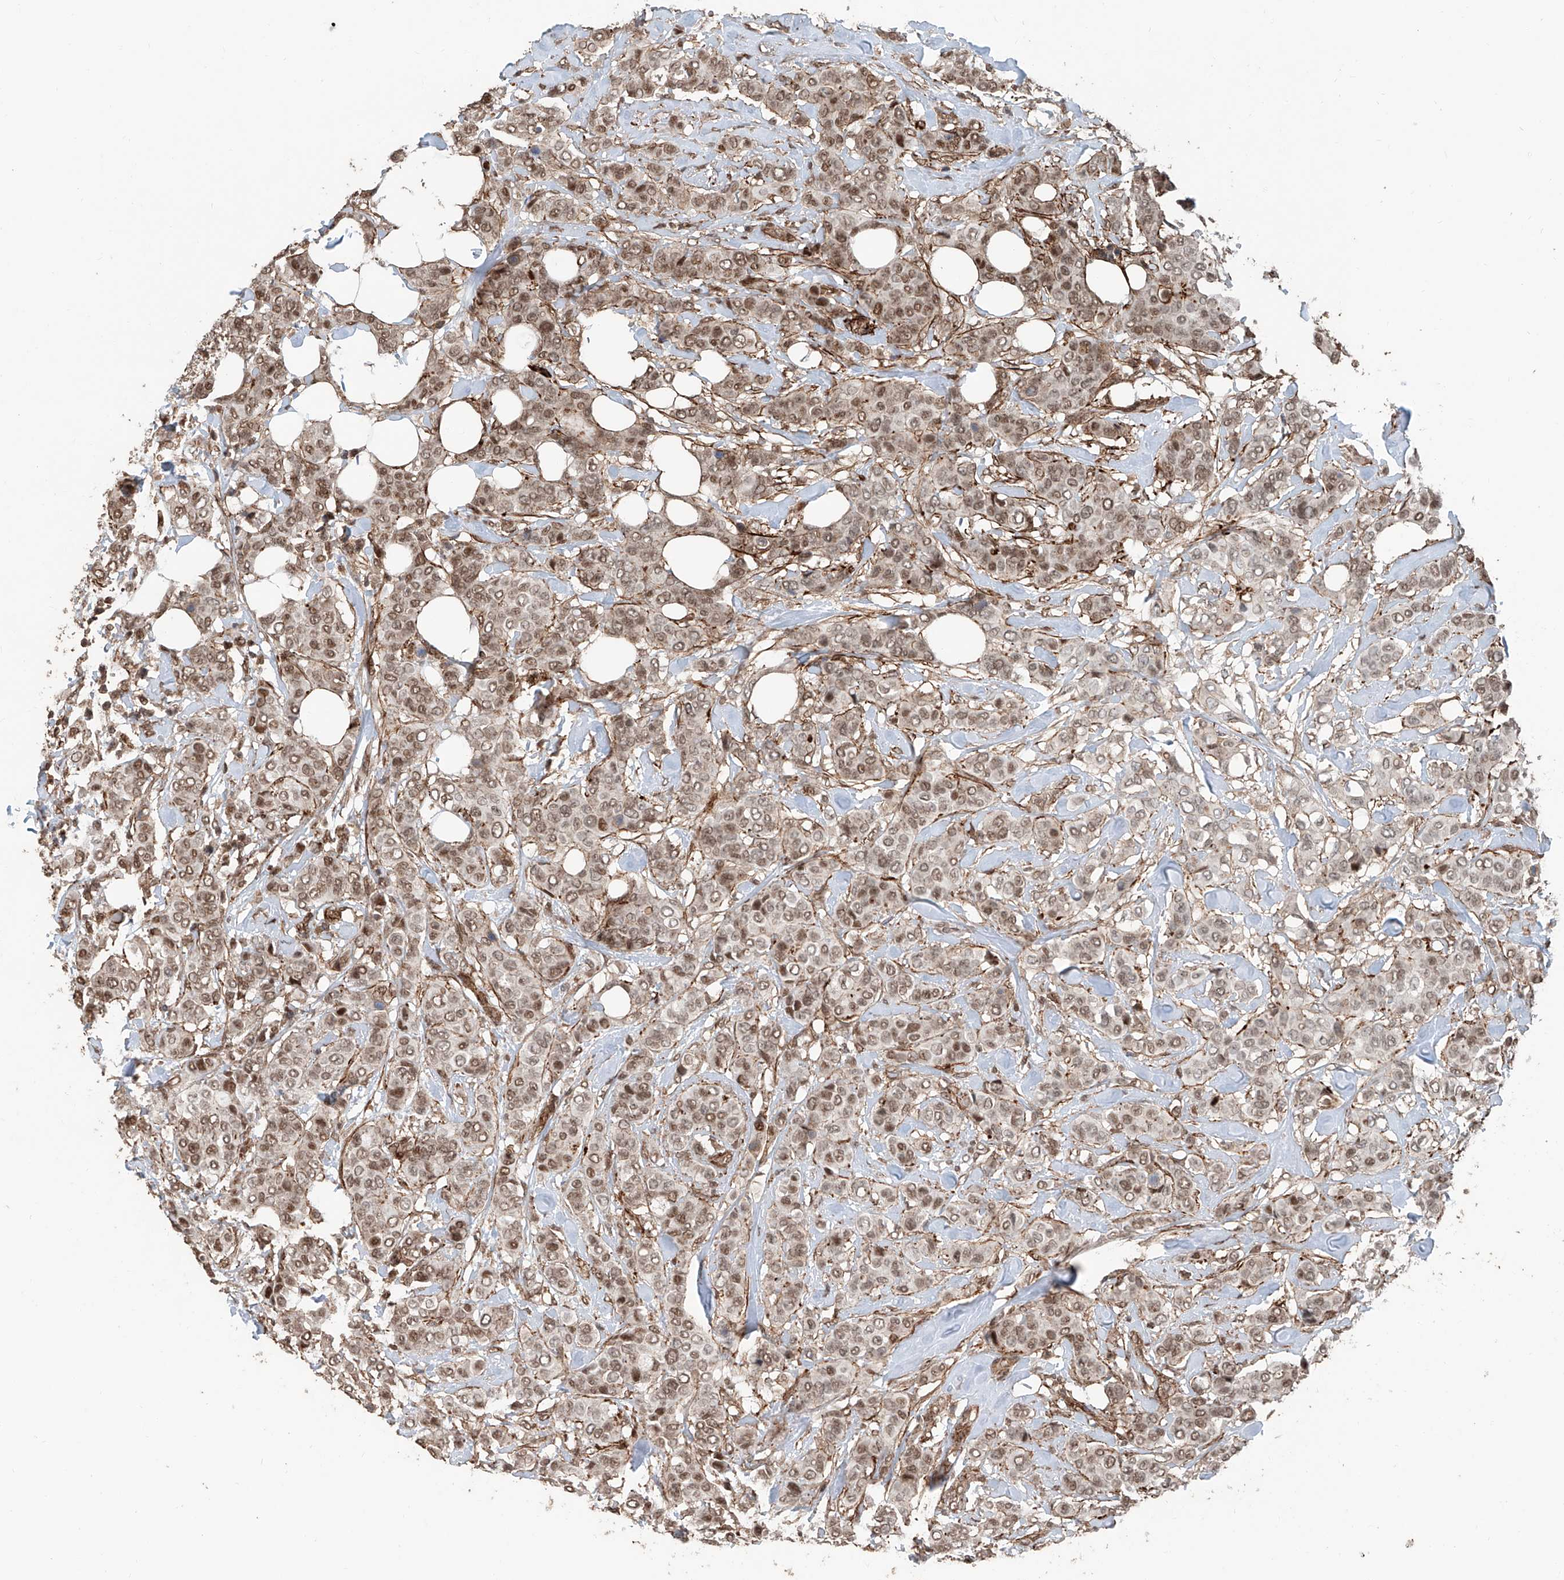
{"staining": {"intensity": "moderate", "quantity": ">75%", "location": "nuclear"}, "tissue": "breast cancer", "cell_type": "Tumor cells", "image_type": "cancer", "snomed": [{"axis": "morphology", "description": "Lobular carcinoma"}, {"axis": "topography", "description": "Breast"}], "caption": "Protein staining of lobular carcinoma (breast) tissue displays moderate nuclear positivity in approximately >75% of tumor cells.", "gene": "SDE2", "patient": {"sex": "female", "age": 51}}